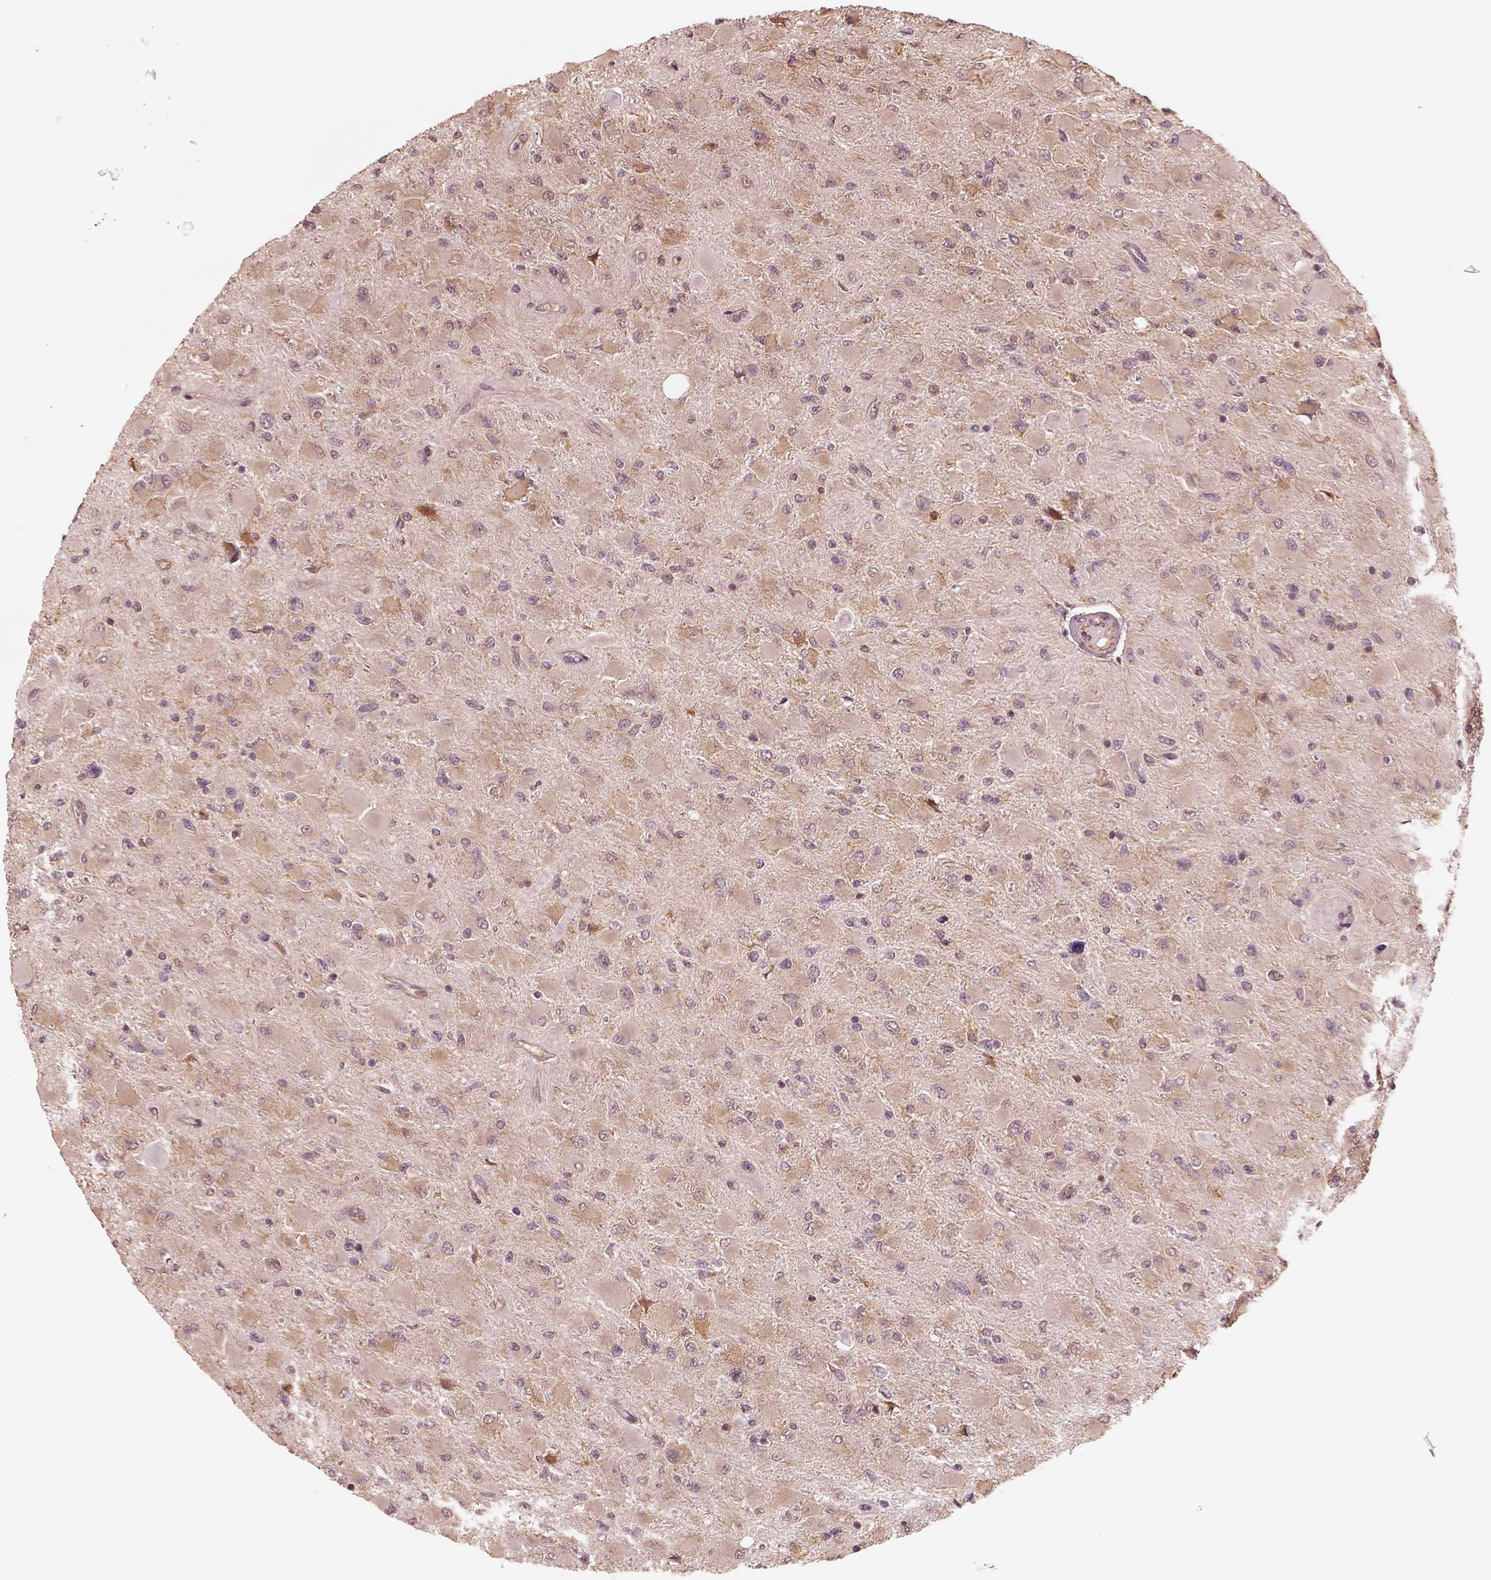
{"staining": {"intensity": "weak", "quantity": "25%-75%", "location": "cytoplasmic/membranous"}, "tissue": "glioma", "cell_type": "Tumor cells", "image_type": "cancer", "snomed": [{"axis": "morphology", "description": "Glioma, malignant, High grade"}, {"axis": "topography", "description": "Cerebral cortex"}], "caption": "DAB immunohistochemical staining of glioma displays weak cytoplasmic/membranous protein staining in about 25%-75% of tumor cells.", "gene": "RPS5", "patient": {"sex": "female", "age": 36}}